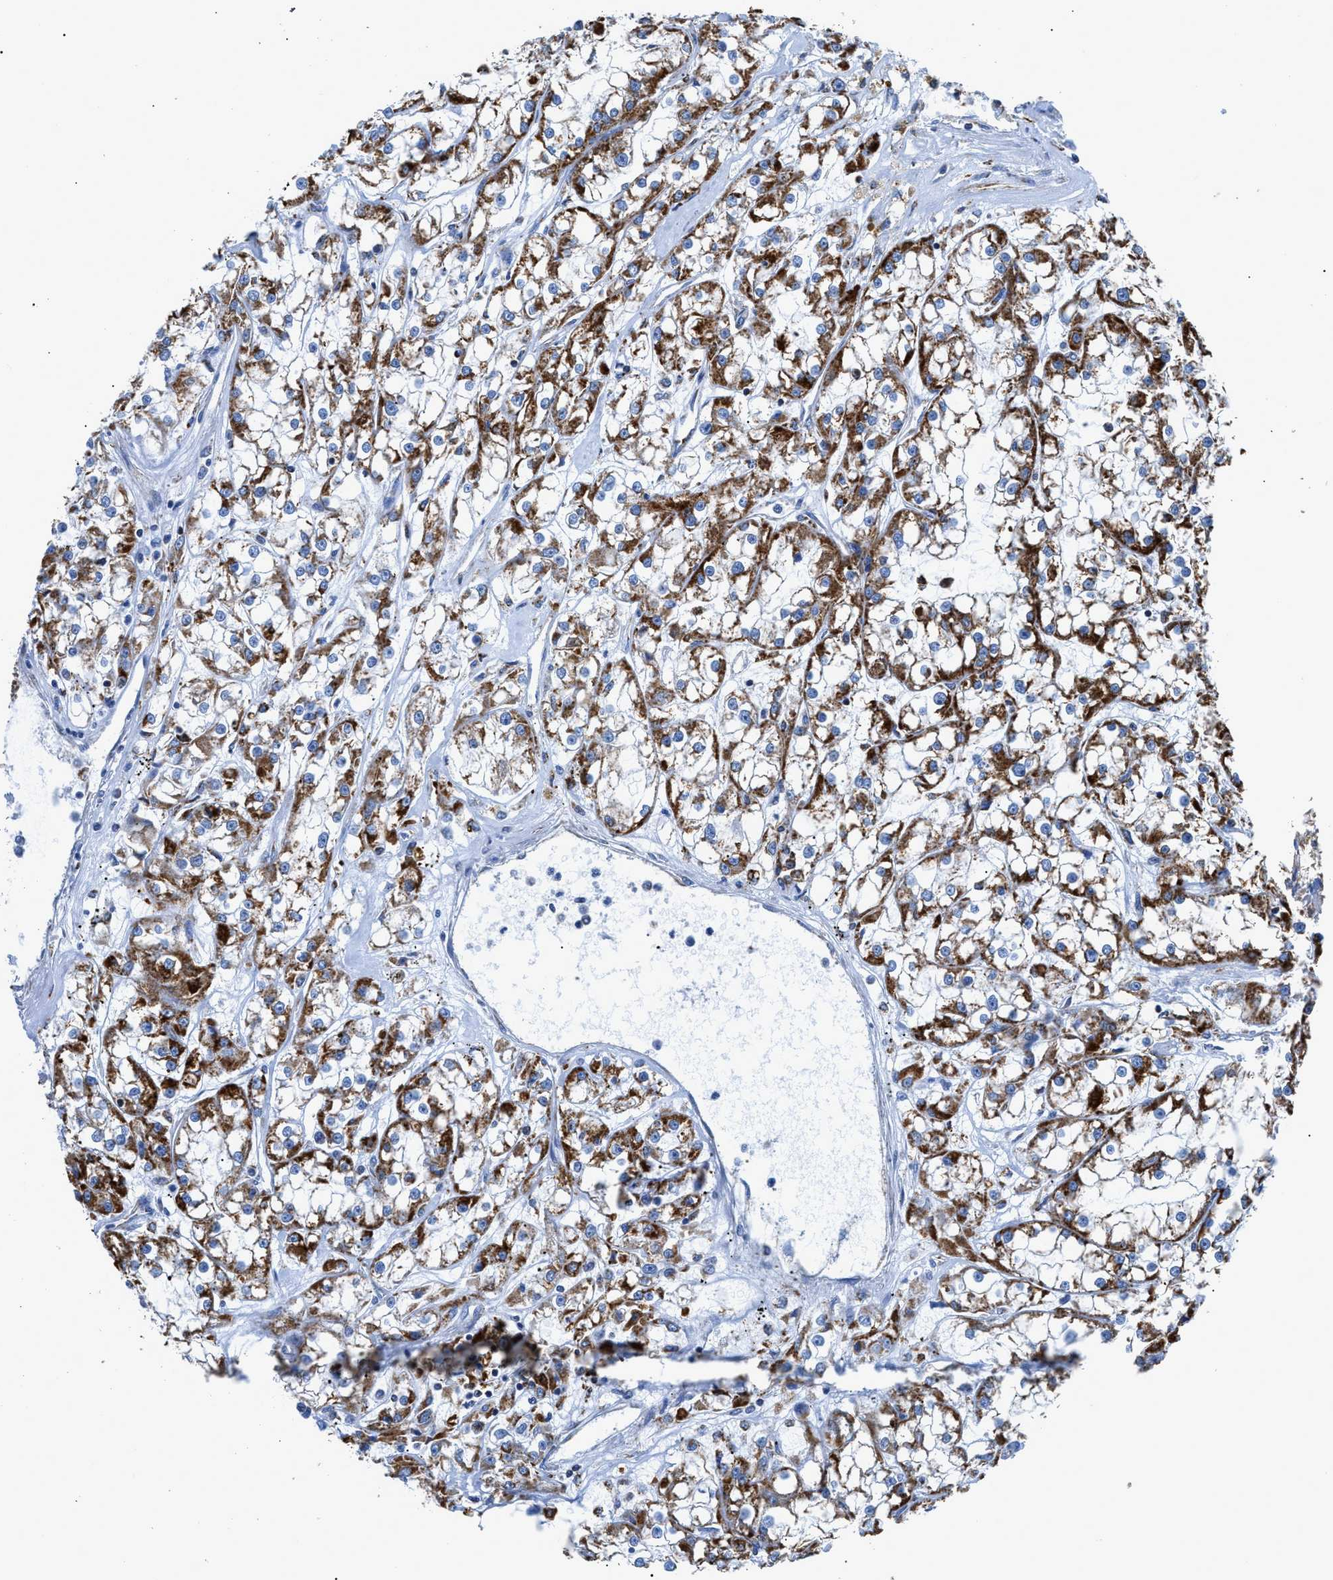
{"staining": {"intensity": "strong", "quantity": "25%-75%", "location": "cytoplasmic/membranous"}, "tissue": "renal cancer", "cell_type": "Tumor cells", "image_type": "cancer", "snomed": [{"axis": "morphology", "description": "Adenocarcinoma, NOS"}, {"axis": "topography", "description": "Kidney"}], "caption": "Renal adenocarcinoma tissue reveals strong cytoplasmic/membranous expression in approximately 25%-75% of tumor cells Using DAB (brown) and hematoxylin (blue) stains, captured at high magnification using brightfield microscopy.", "gene": "ZDHHC3", "patient": {"sex": "female", "age": 52}}